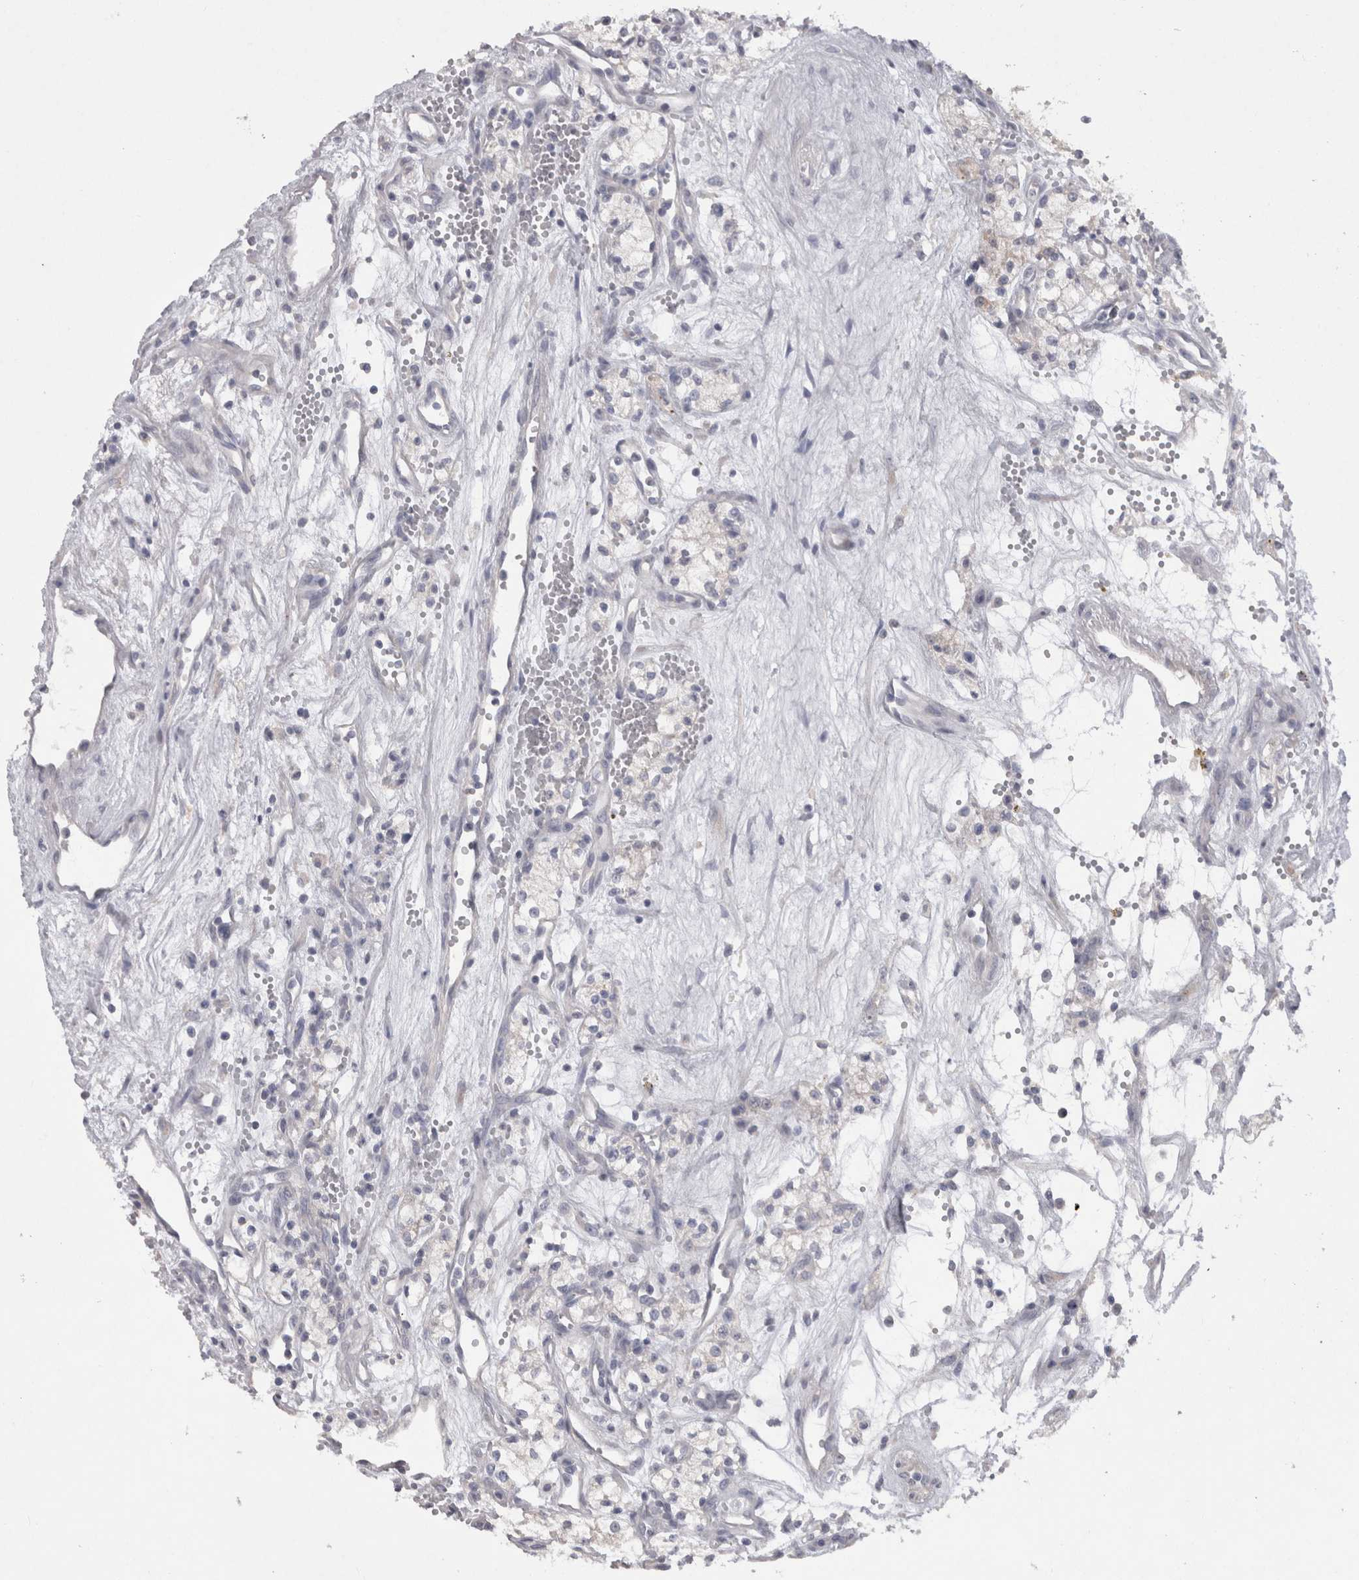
{"staining": {"intensity": "negative", "quantity": "none", "location": "none"}, "tissue": "renal cancer", "cell_type": "Tumor cells", "image_type": "cancer", "snomed": [{"axis": "morphology", "description": "Adenocarcinoma, NOS"}, {"axis": "topography", "description": "Kidney"}], "caption": "Human renal cancer (adenocarcinoma) stained for a protein using IHC reveals no staining in tumor cells.", "gene": "LRRC40", "patient": {"sex": "male", "age": 59}}